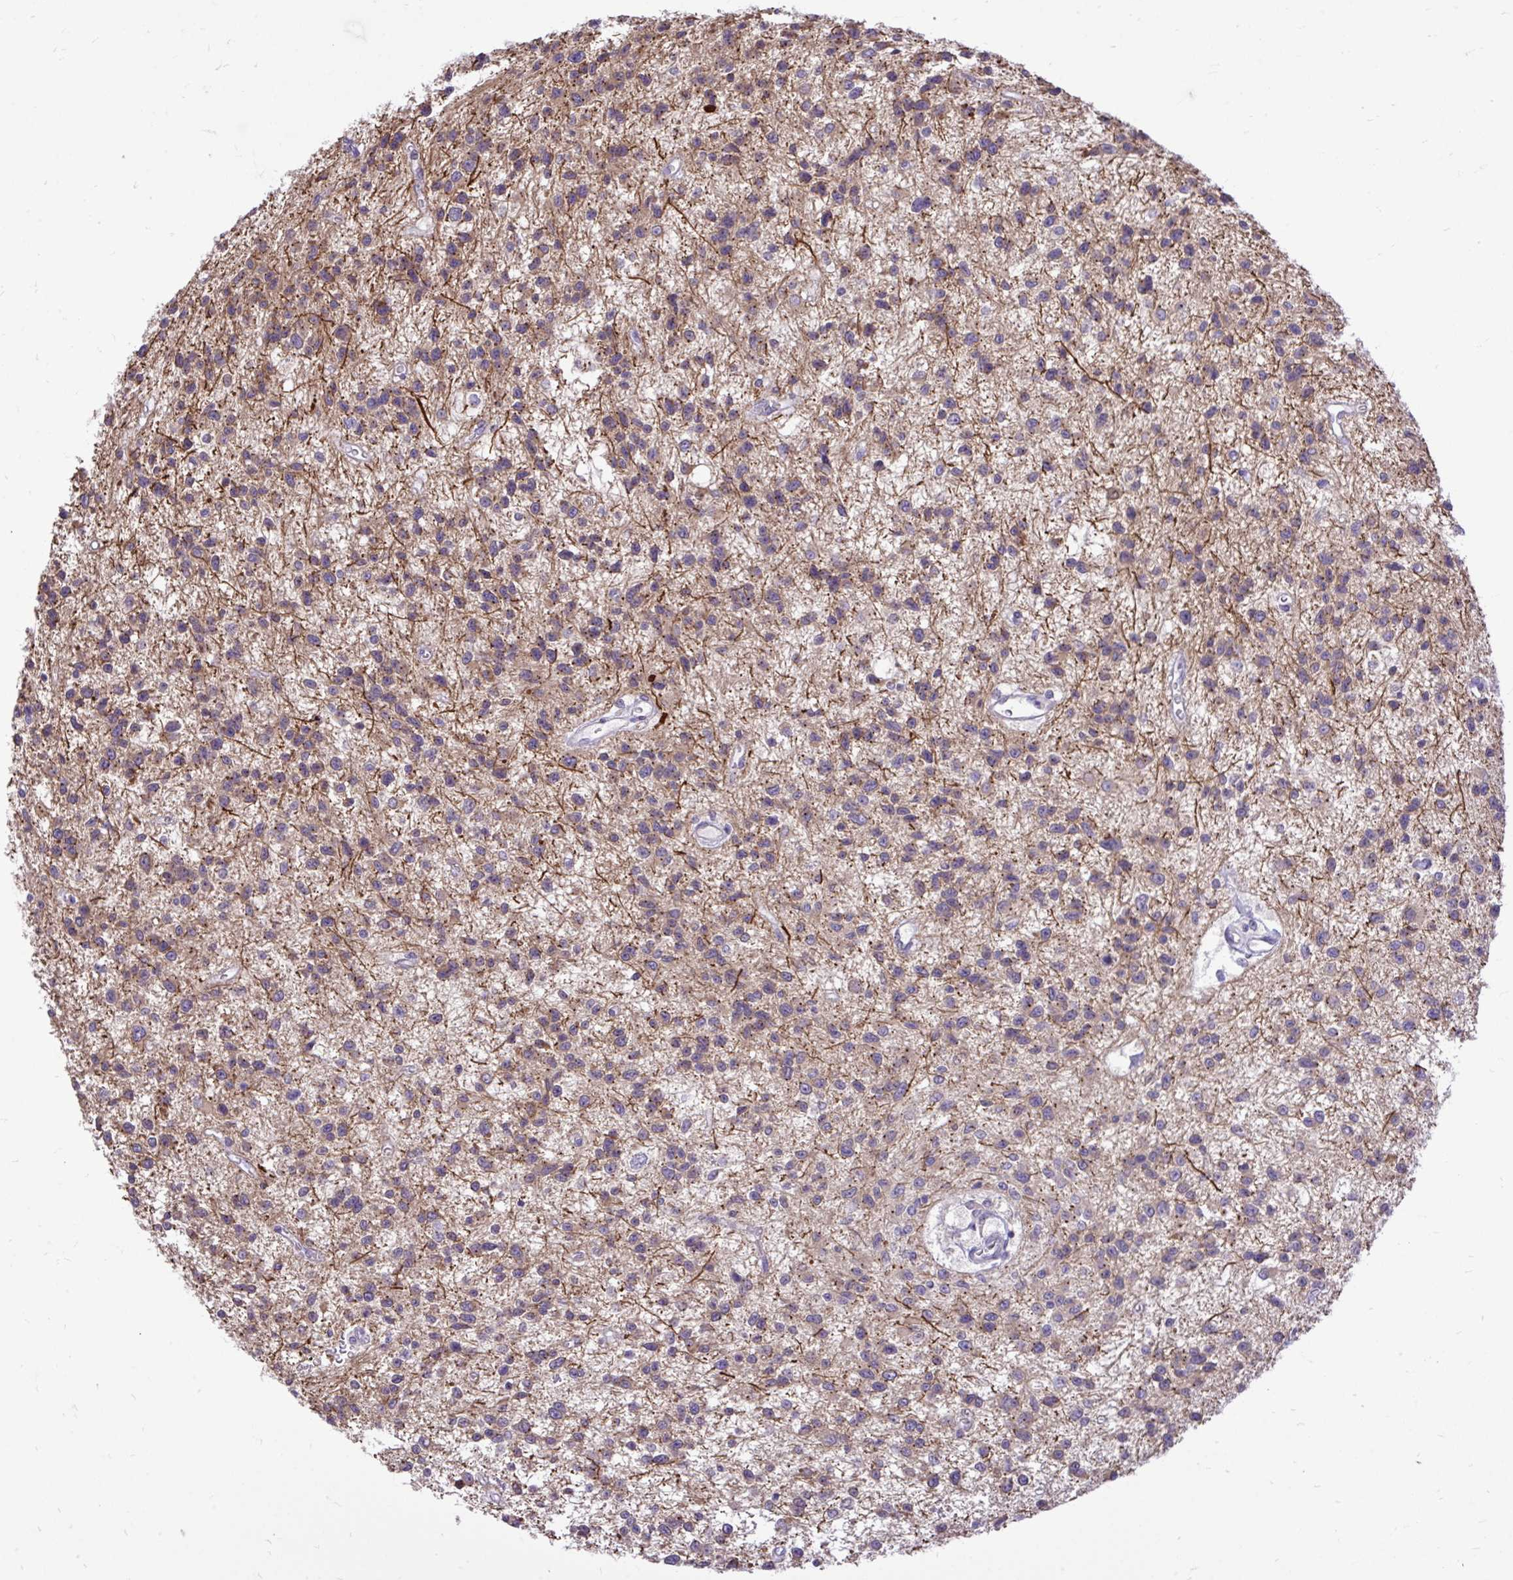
{"staining": {"intensity": "weak", "quantity": "25%-75%", "location": "cytoplasmic/membranous"}, "tissue": "glioma", "cell_type": "Tumor cells", "image_type": "cancer", "snomed": [{"axis": "morphology", "description": "Glioma, malignant, Low grade"}, {"axis": "topography", "description": "Brain"}], "caption": "Glioma stained for a protein exhibits weak cytoplasmic/membranous positivity in tumor cells.", "gene": "CEACAM18", "patient": {"sex": "male", "age": 43}}